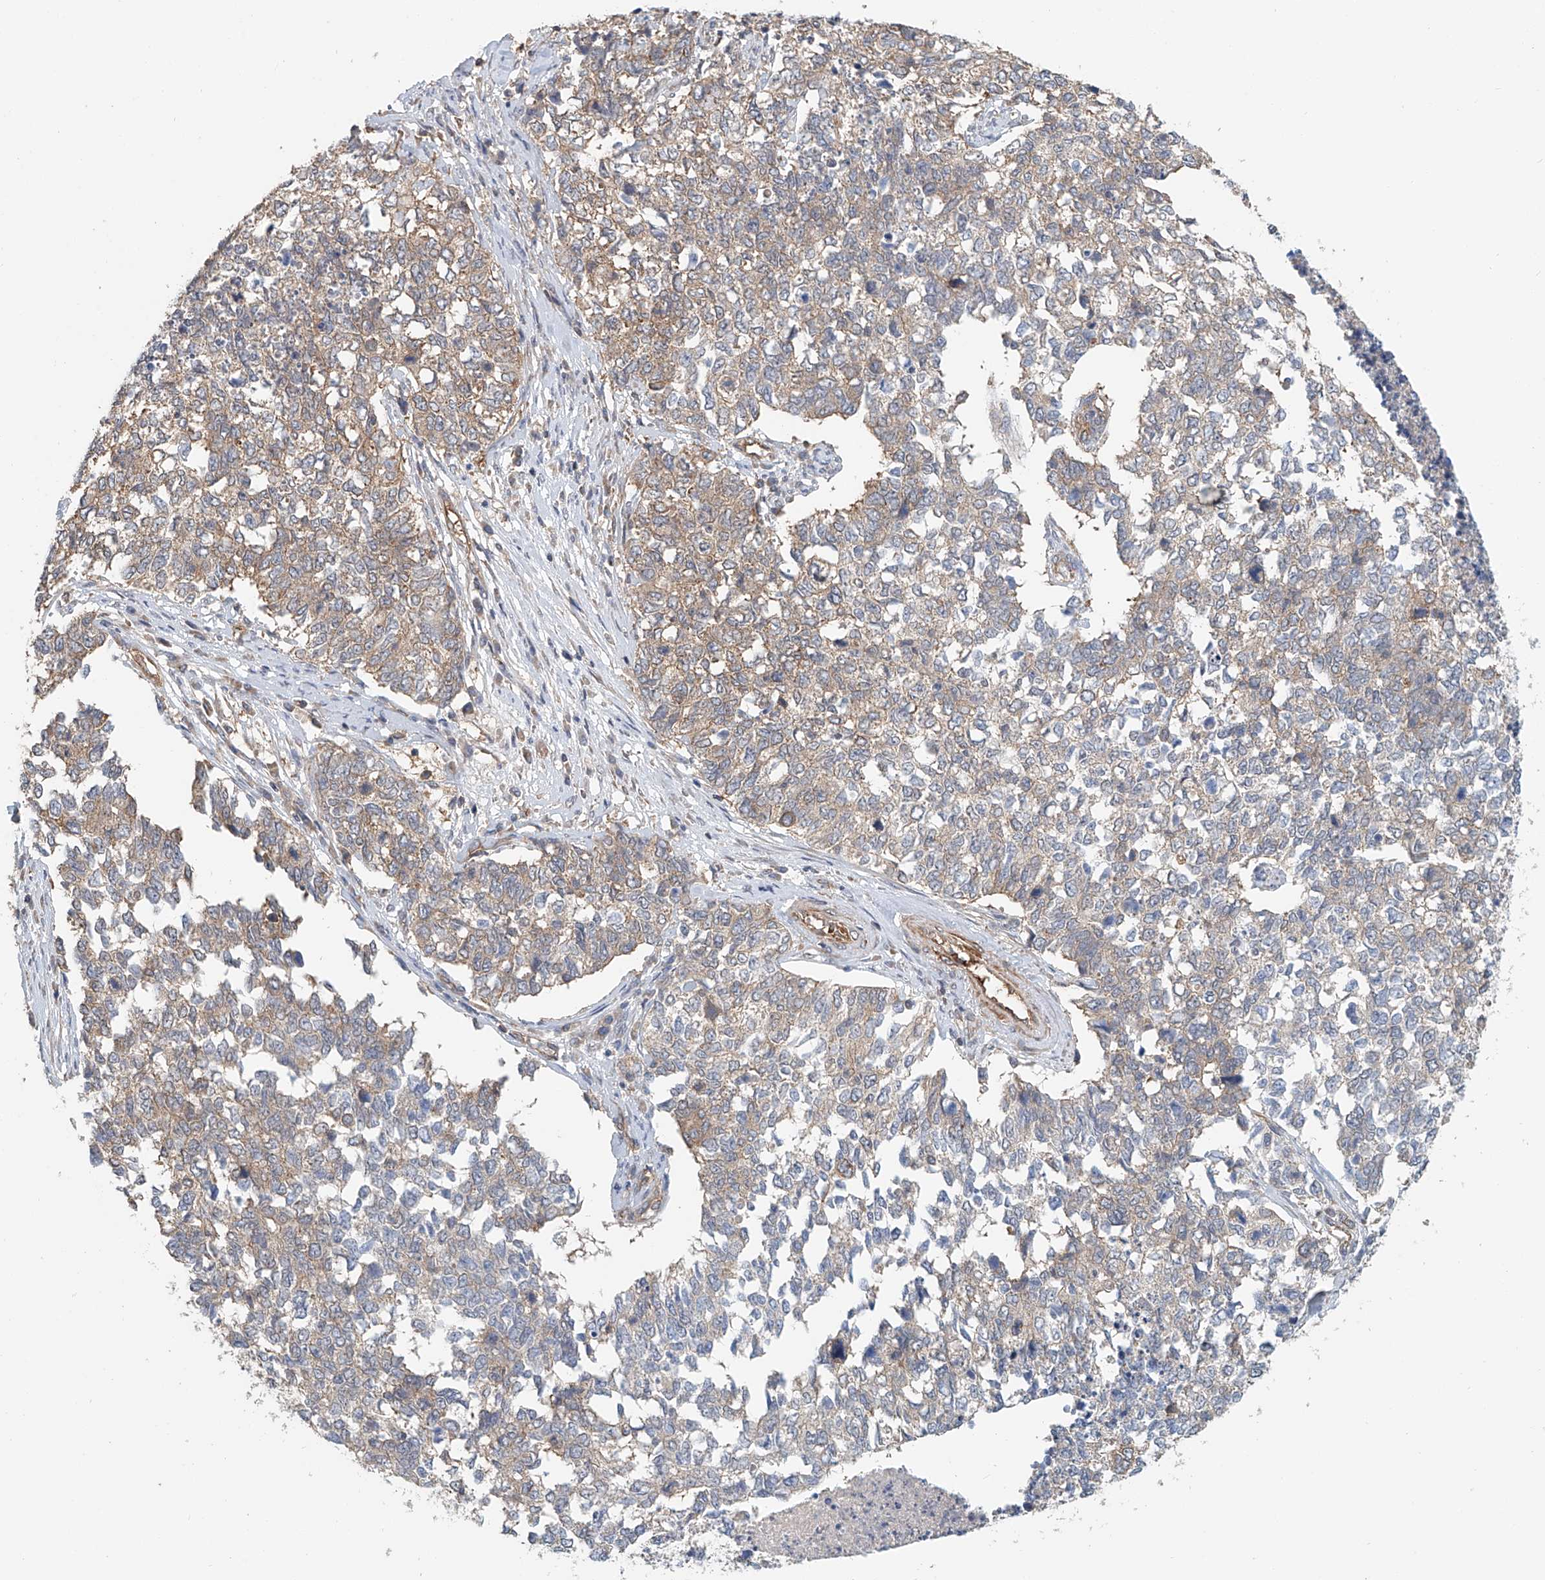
{"staining": {"intensity": "weak", "quantity": "25%-75%", "location": "cytoplasmic/membranous"}, "tissue": "cervical cancer", "cell_type": "Tumor cells", "image_type": "cancer", "snomed": [{"axis": "morphology", "description": "Squamous cell carcinoma, NOS"}, {"axis": "topography", "description": "Cervix"}], "caption": "Weak cytoplasmic/membranous protein staining is seen in about 25%-75% of tumor cells in cervical cancer.", "gene": "FRYL", "patient": {"sex": "female", "age": 63}}